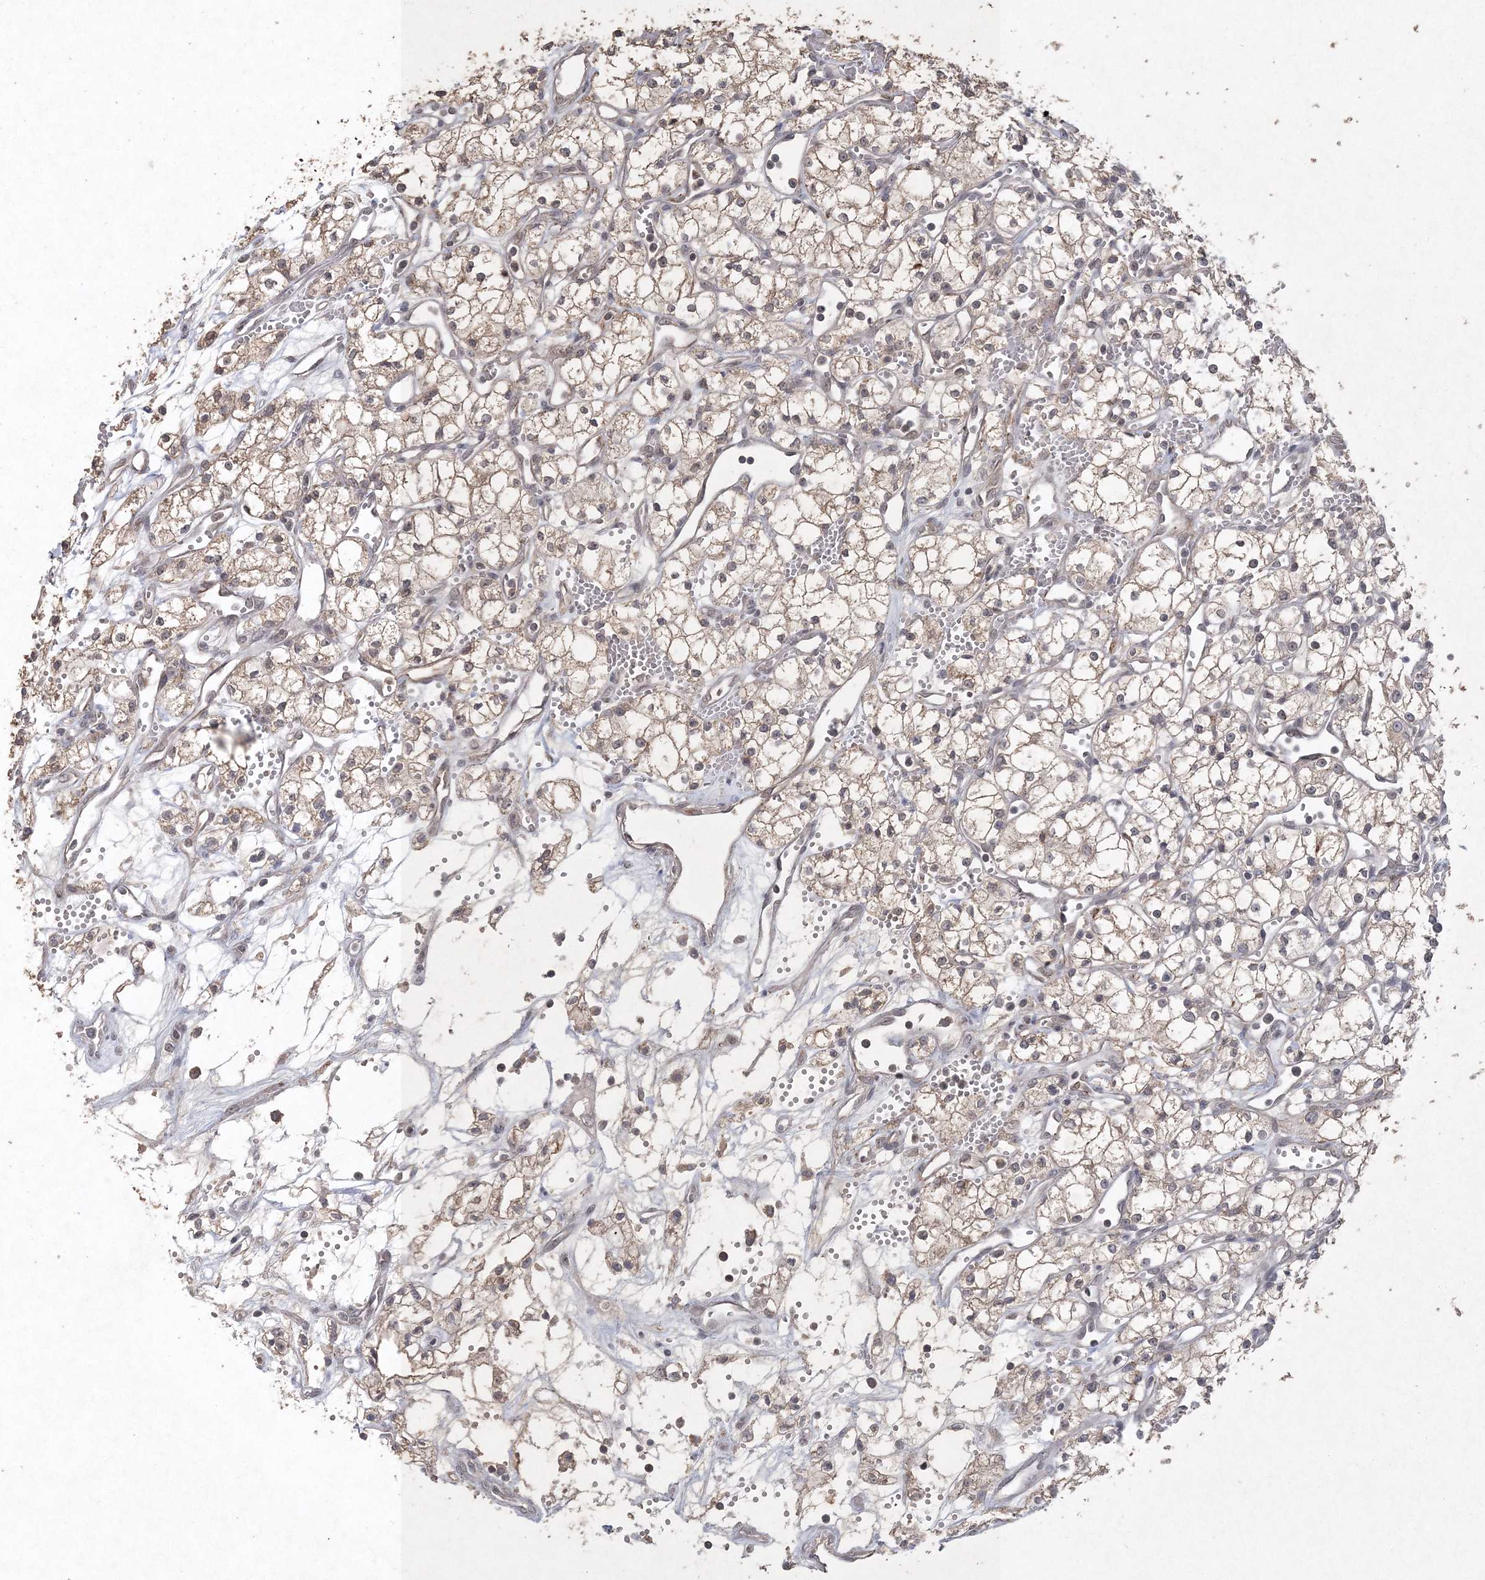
{"staining": {"intensity": "weak", "quantity": "25%-75%", "location": "cytoplasmic/membranous"}, "tissue": "renal cancer", "cell_type": "Tumor cells", "image_type": "cancer", "snomed": [{"axis": "morphology", "description": "Adenocarcinoma, NOS"}, {"axis": "topography", "description": "Kidney"}], "caption": "Immunohistochemical staining of human renal cancer (adenocarcinoma) shows low levels of weak cytoplasmic/membranous staining in about 25%-75% of tumor cells. The staining is performed using DAB brown chromogen to label protein expression. The nuclei are counter-stained blue using hematoxylin.", "gene": "UIMC1", "patient": {"sex": "male", "age": 59}}